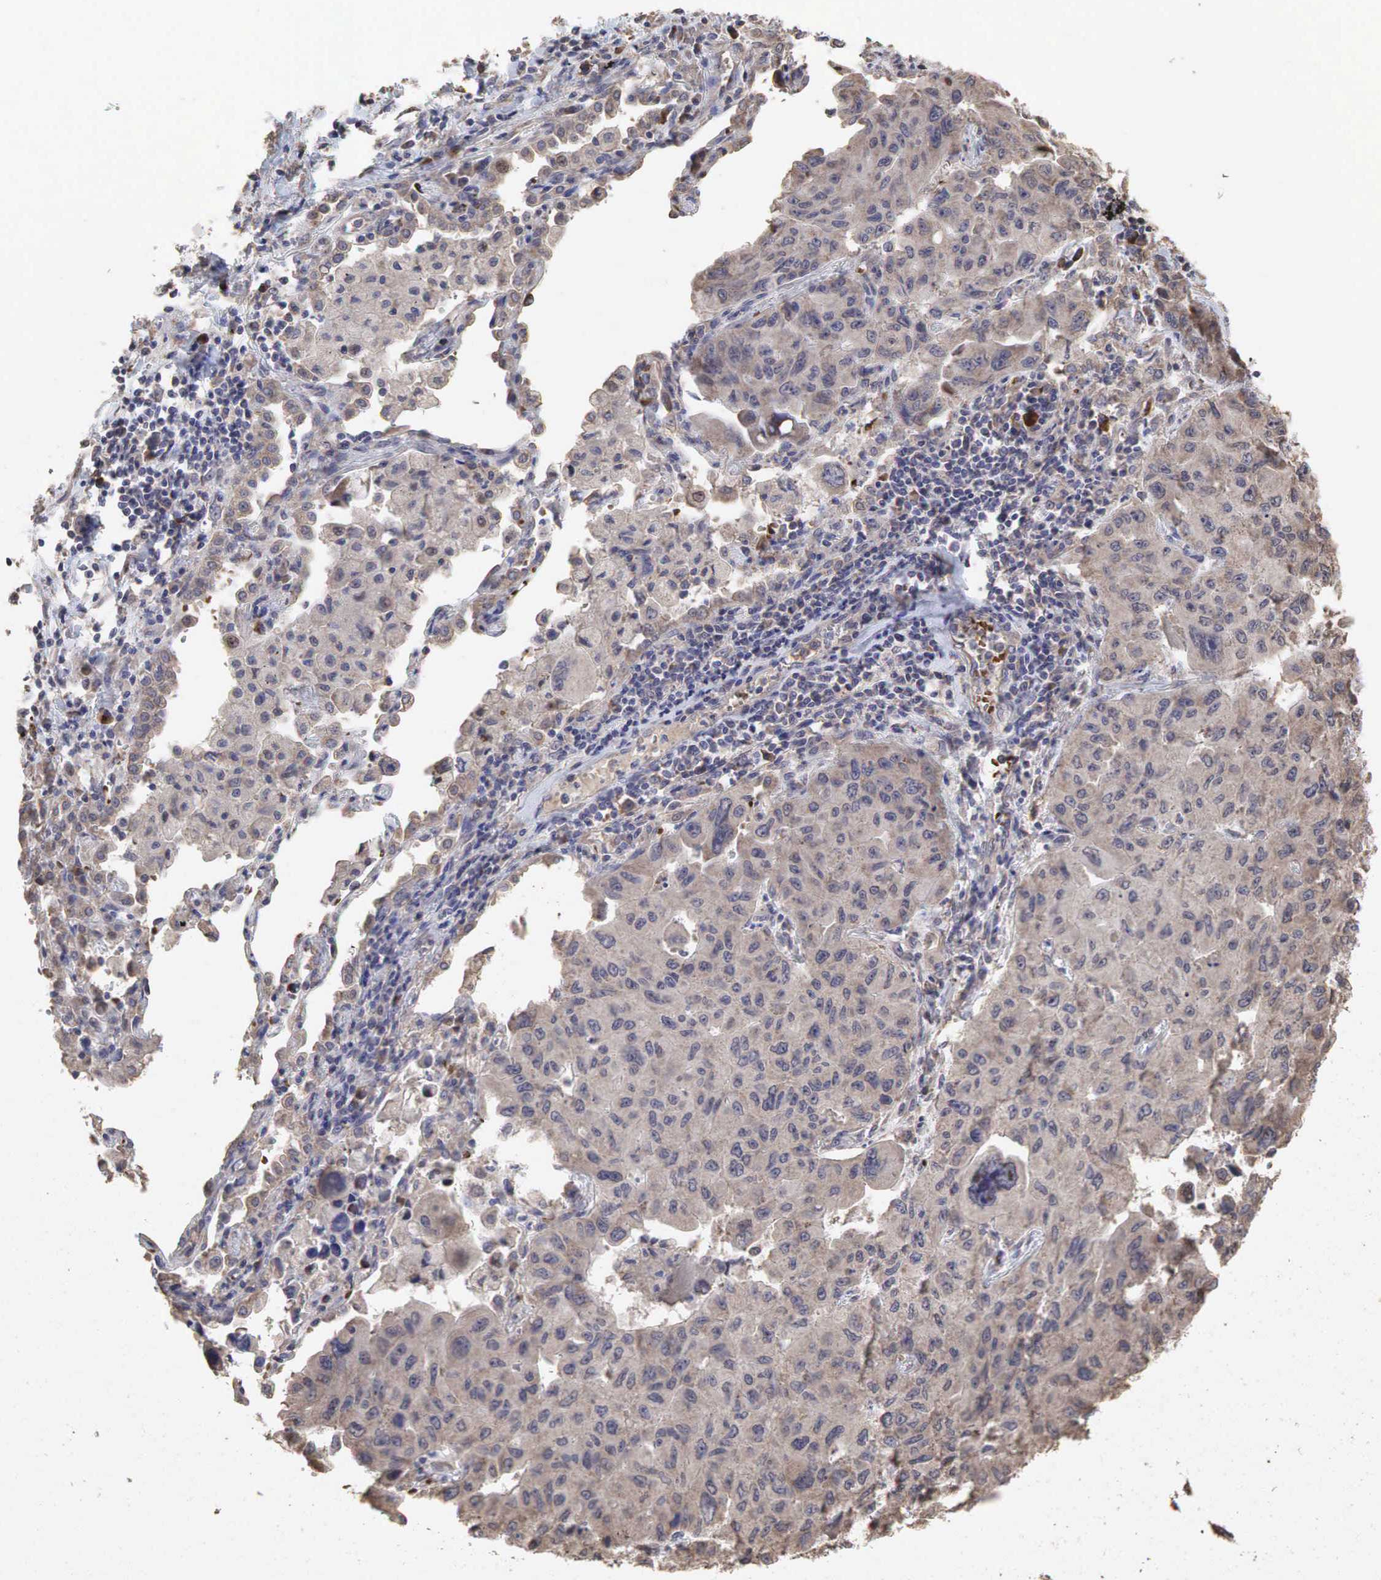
{"staining": {"intensity": "weak", "quantity": ">75%", "location": "cytoplasmic/membranous"}, "tissue": "lung cancer", "cell_type": "Tumor cells", "image_type": "cancer", "snomed": [{"axis": "morphology", "description": "Adenocarcinoma, NOS"}, {"axis": "topography", "description": "Lung"}], "caption": "Protein positivity by immunohistochemistry (IHC) demonstrates weak cytoplasmic/membranous expression in approximately >75% of tumor cells in lung cancer.", "gene": "PABPC5", "patient": {"sex": "male", "age": 64}}